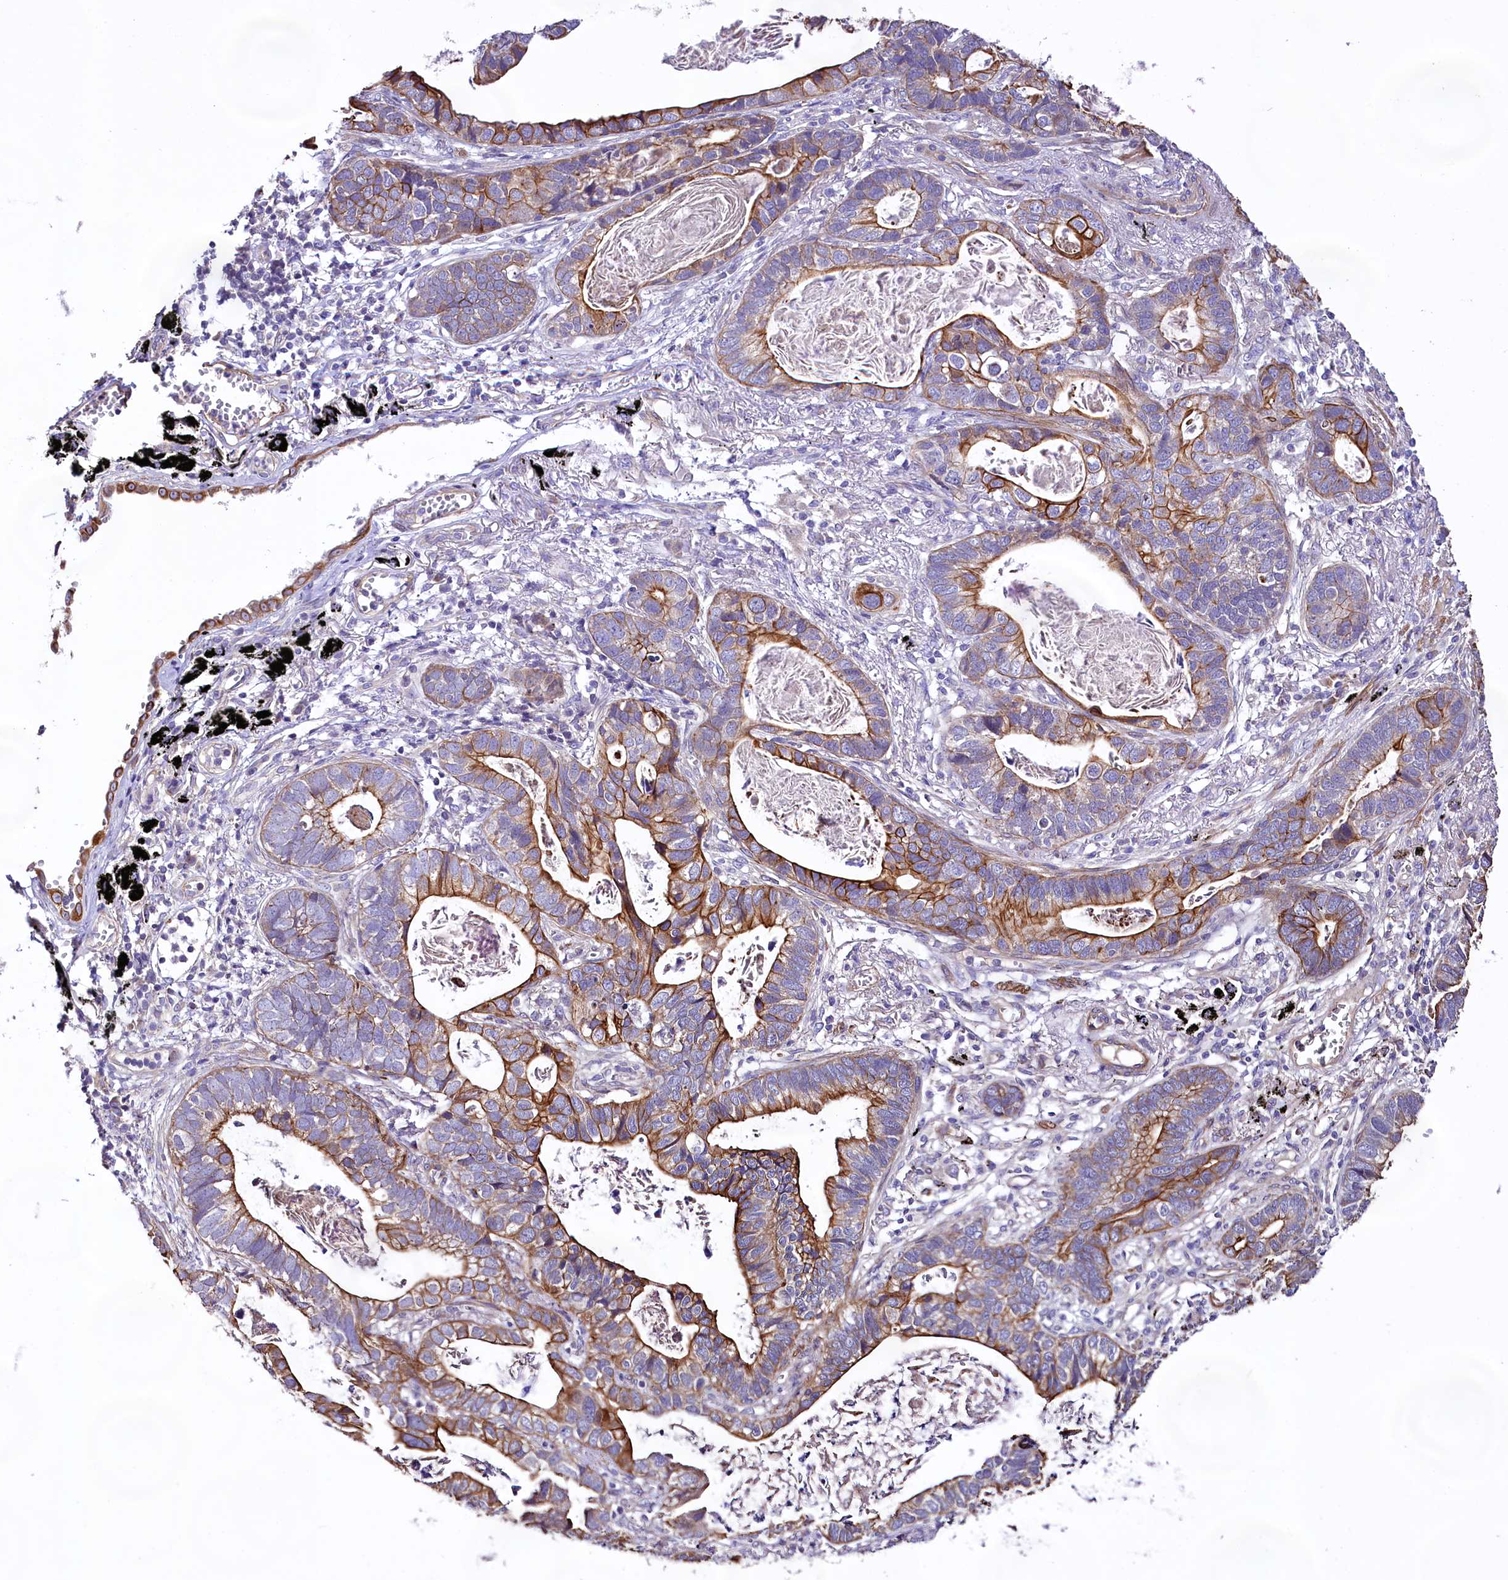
{"staining": {"intensity": "strong", "quantity": ">75%", "location": "cytoplasmic/membranous"}, "tissue": "lung cancer", "cell_type": "Tumor cells", "image_type": "cancer", "snomed": [{"axis": "morphology", "description": "Adenocarcinoma, NOS"}, {"axis": "topography", "description": "Lung"}], "caption": "Brown immunohistochemical staining in lung cancer shows strong cytoplasmic/membranous staining in approximately >75% of tumor cells.", "gene": "VPS11", "patient": {"sex": "male", "age": 67}}